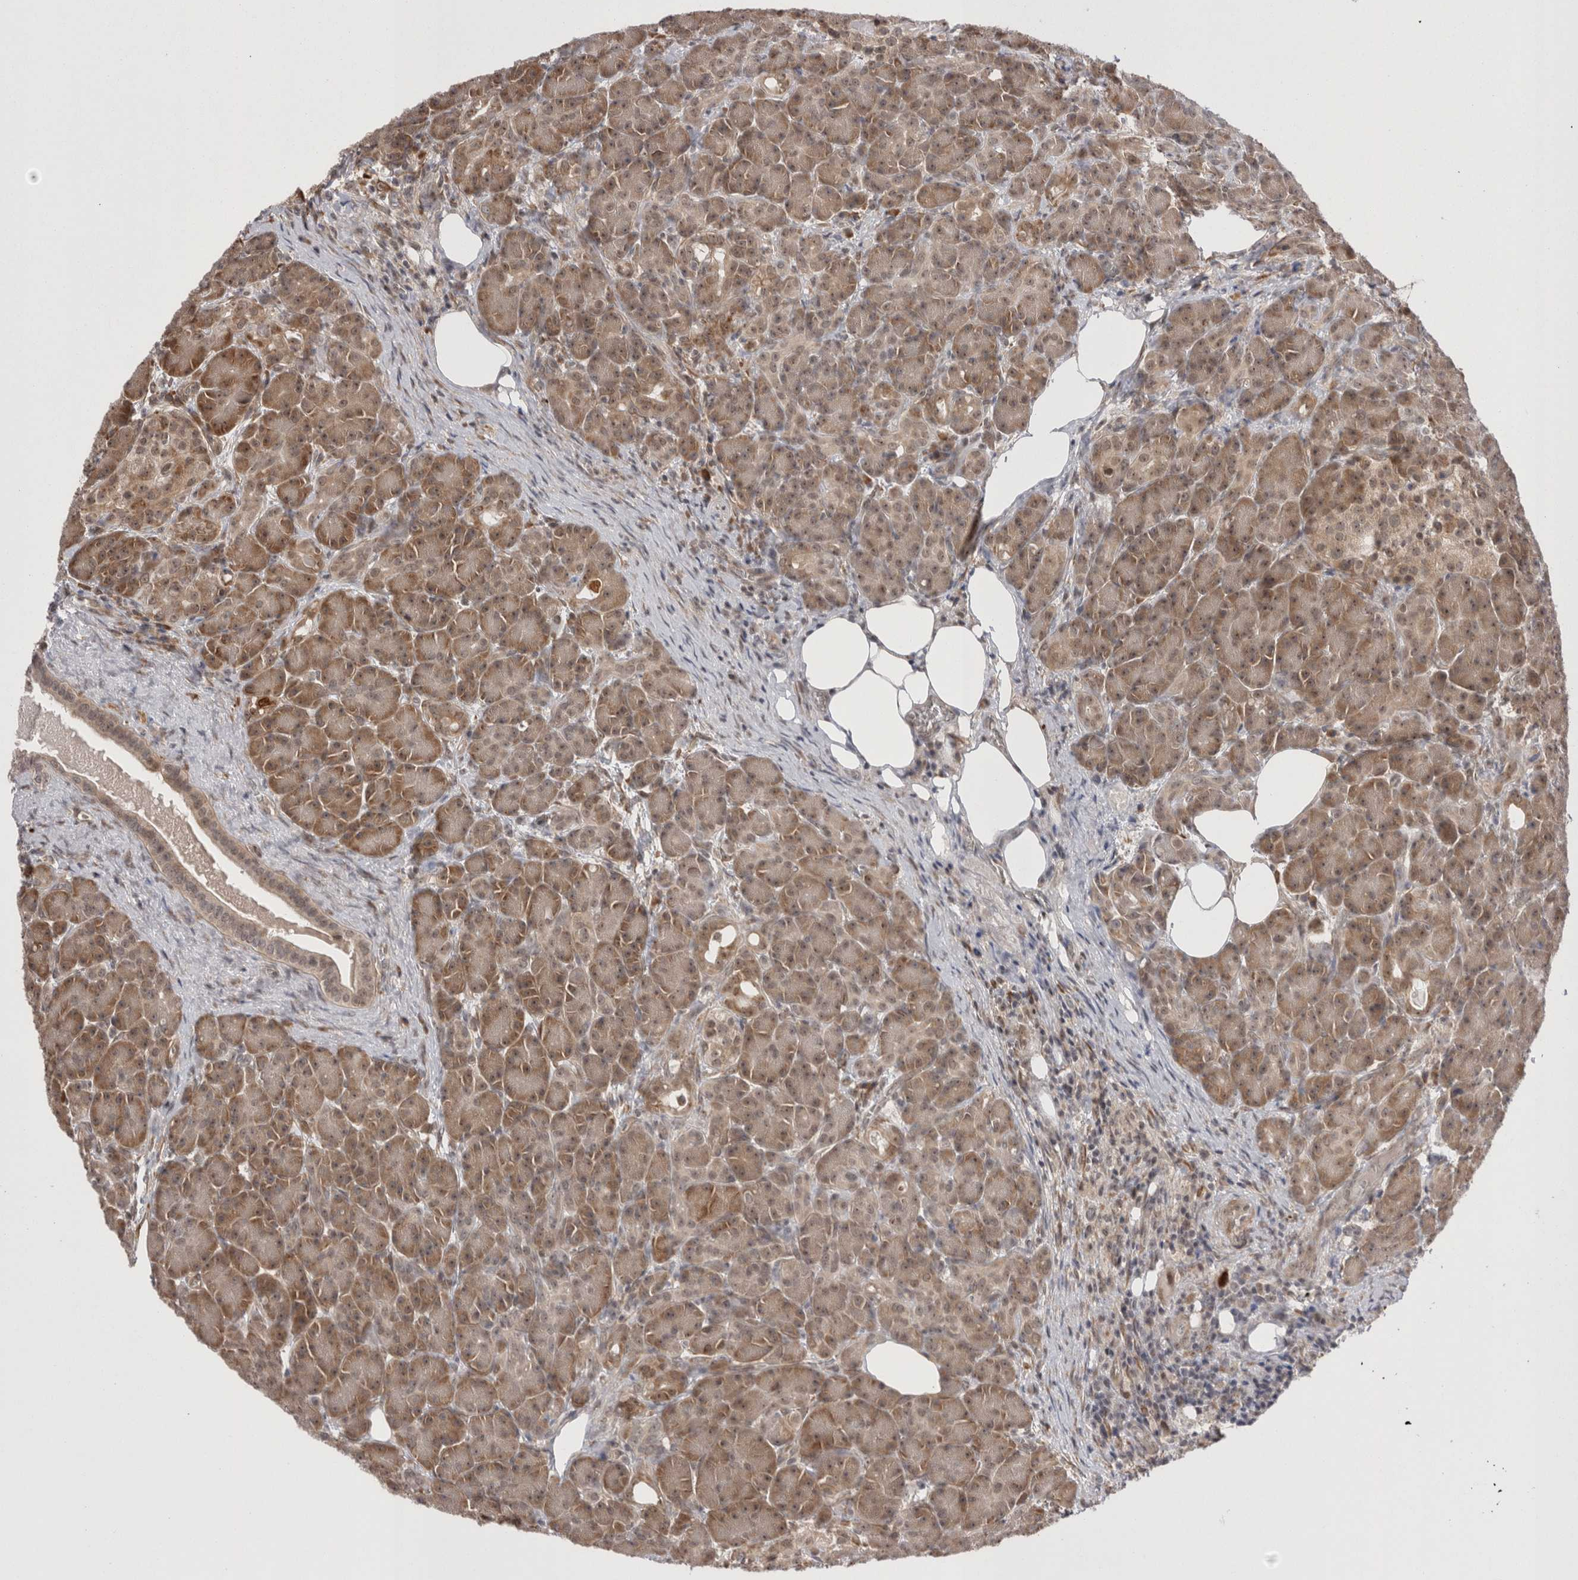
{"staining": {"intensity": "moderate", "quantity": ">75%", "location": "cytoplasmic/membranous,nuclear"}, "tissue": "pancreas", "cell_type": "Exocrine glandular cells", "image_type": "normal", "snomed": [{"axis": "morphology", "description": "Normal tissue, NOS"}, {"axis": "topography", "description": "Pancreas"}], "caption": "Exocrine glandular cells show medium levels of moderate cytoplasmic/membranous,nuclear staining in about >75% of cells in benign human pancreas.", "gene": "EXOSC4", "patient": {"sex": "male", "age": 63}}